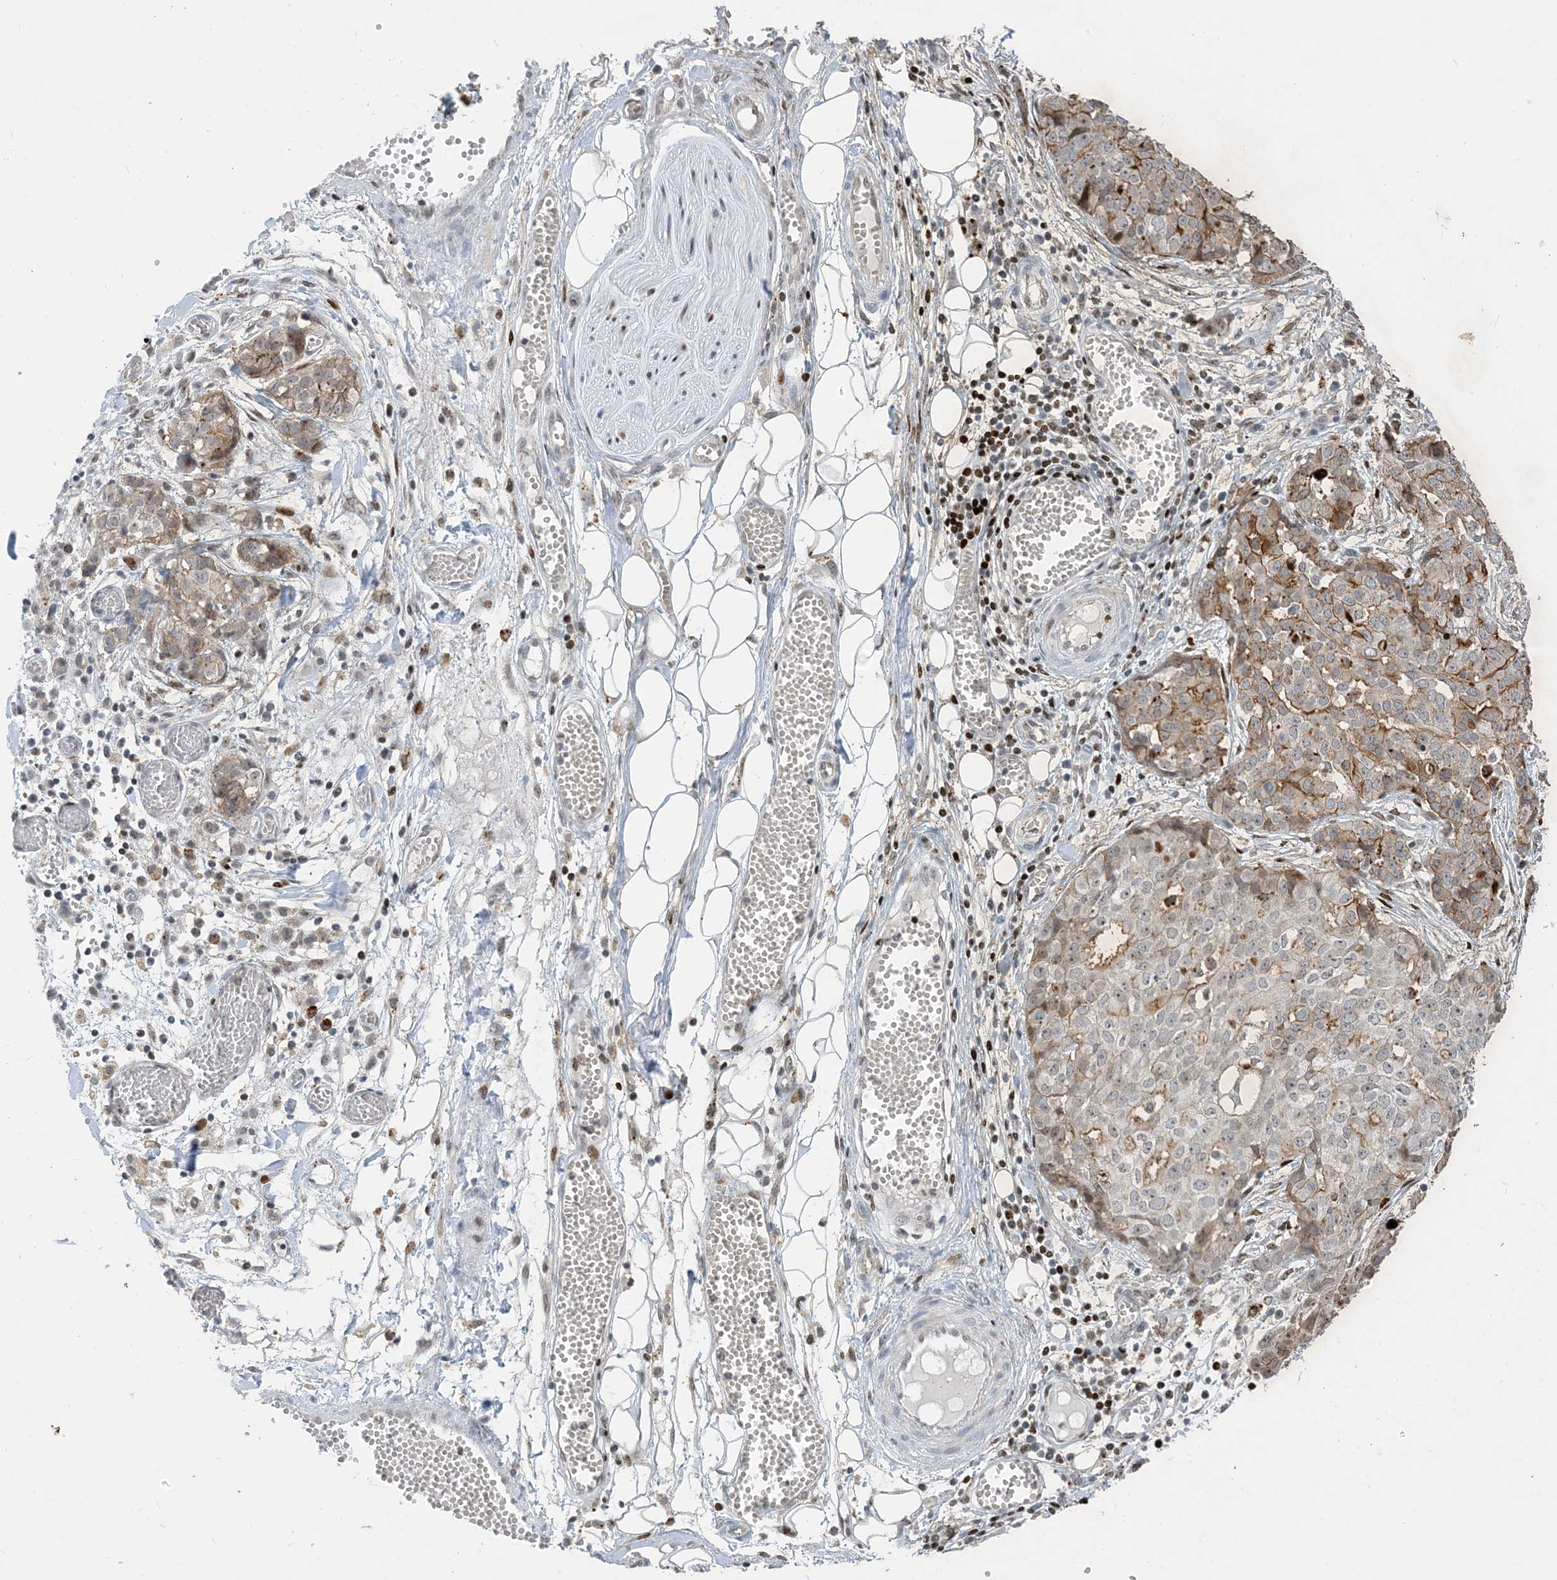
{"staining": {"intensity": "moderate", "quantity": "25%-75%", "location": "cytoplasmic/membranous"}, "tissue": "ovarian cancer", "cell_type": "Tumor cells", "image_type": "cancer", "snomed": [{"axis": "morphology", "description": "Cystadenocarcinoma, serous, NOS"}, {"axis": "topography", "description": "Soft tissue"}, {"axis": "topography", "description": "Ovary"}], "caption": "A medium amount of moderate cytoplasmic/membranous staining is identified in approximately 25%-75% of tumor cells in ovarian serous cystadenocarcinoma tissue.", "gene": "SLC25A53", "patient": {"sex": "female", "age": 57}}